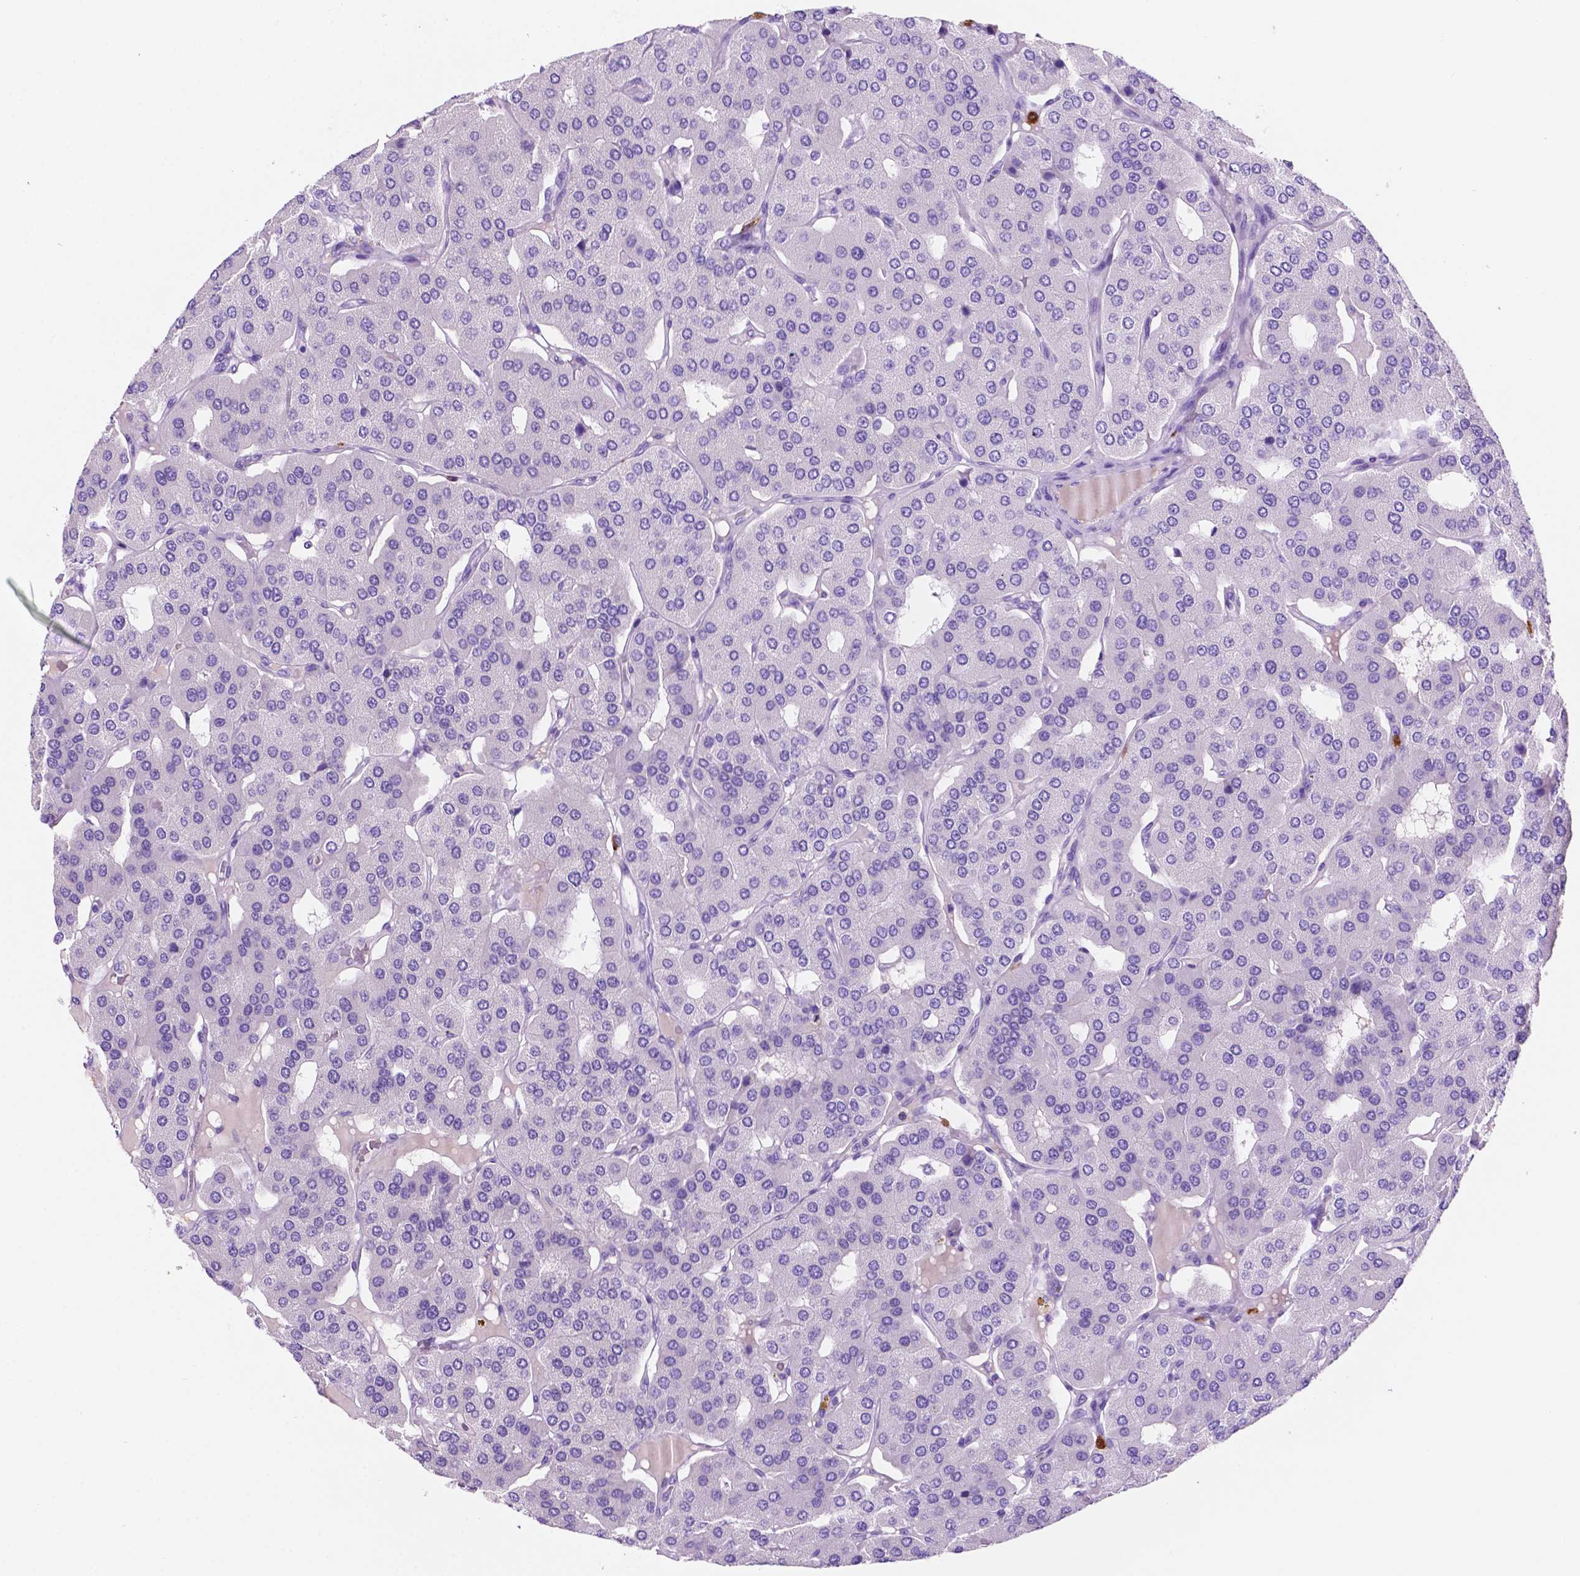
{"staining": {"intensity": "negative", "quantity": "none", "location": "none"}, "tissue": "parathyroid gland", "cell_type": "Glandular cells", "image_type": "normal", "snomed": [{"axis": "morphology", "description": "Normal tissue, NOS"}, {"axis": "morphology", "description": "Adenoma, NOS"}, {"axis": "topography", "description": "Parathyroid gland"}], "caption": "A photomicrograph of parathyroid gland stained for a protein reveals no brown staining in glandular cells. (DAB (3,3'-diaminobenzidine) immunohistochemistry visualized using brightfield microscopy, high magnification).", "gene": "FOXB2", "patient": {"sex": "female", "age": 86}}